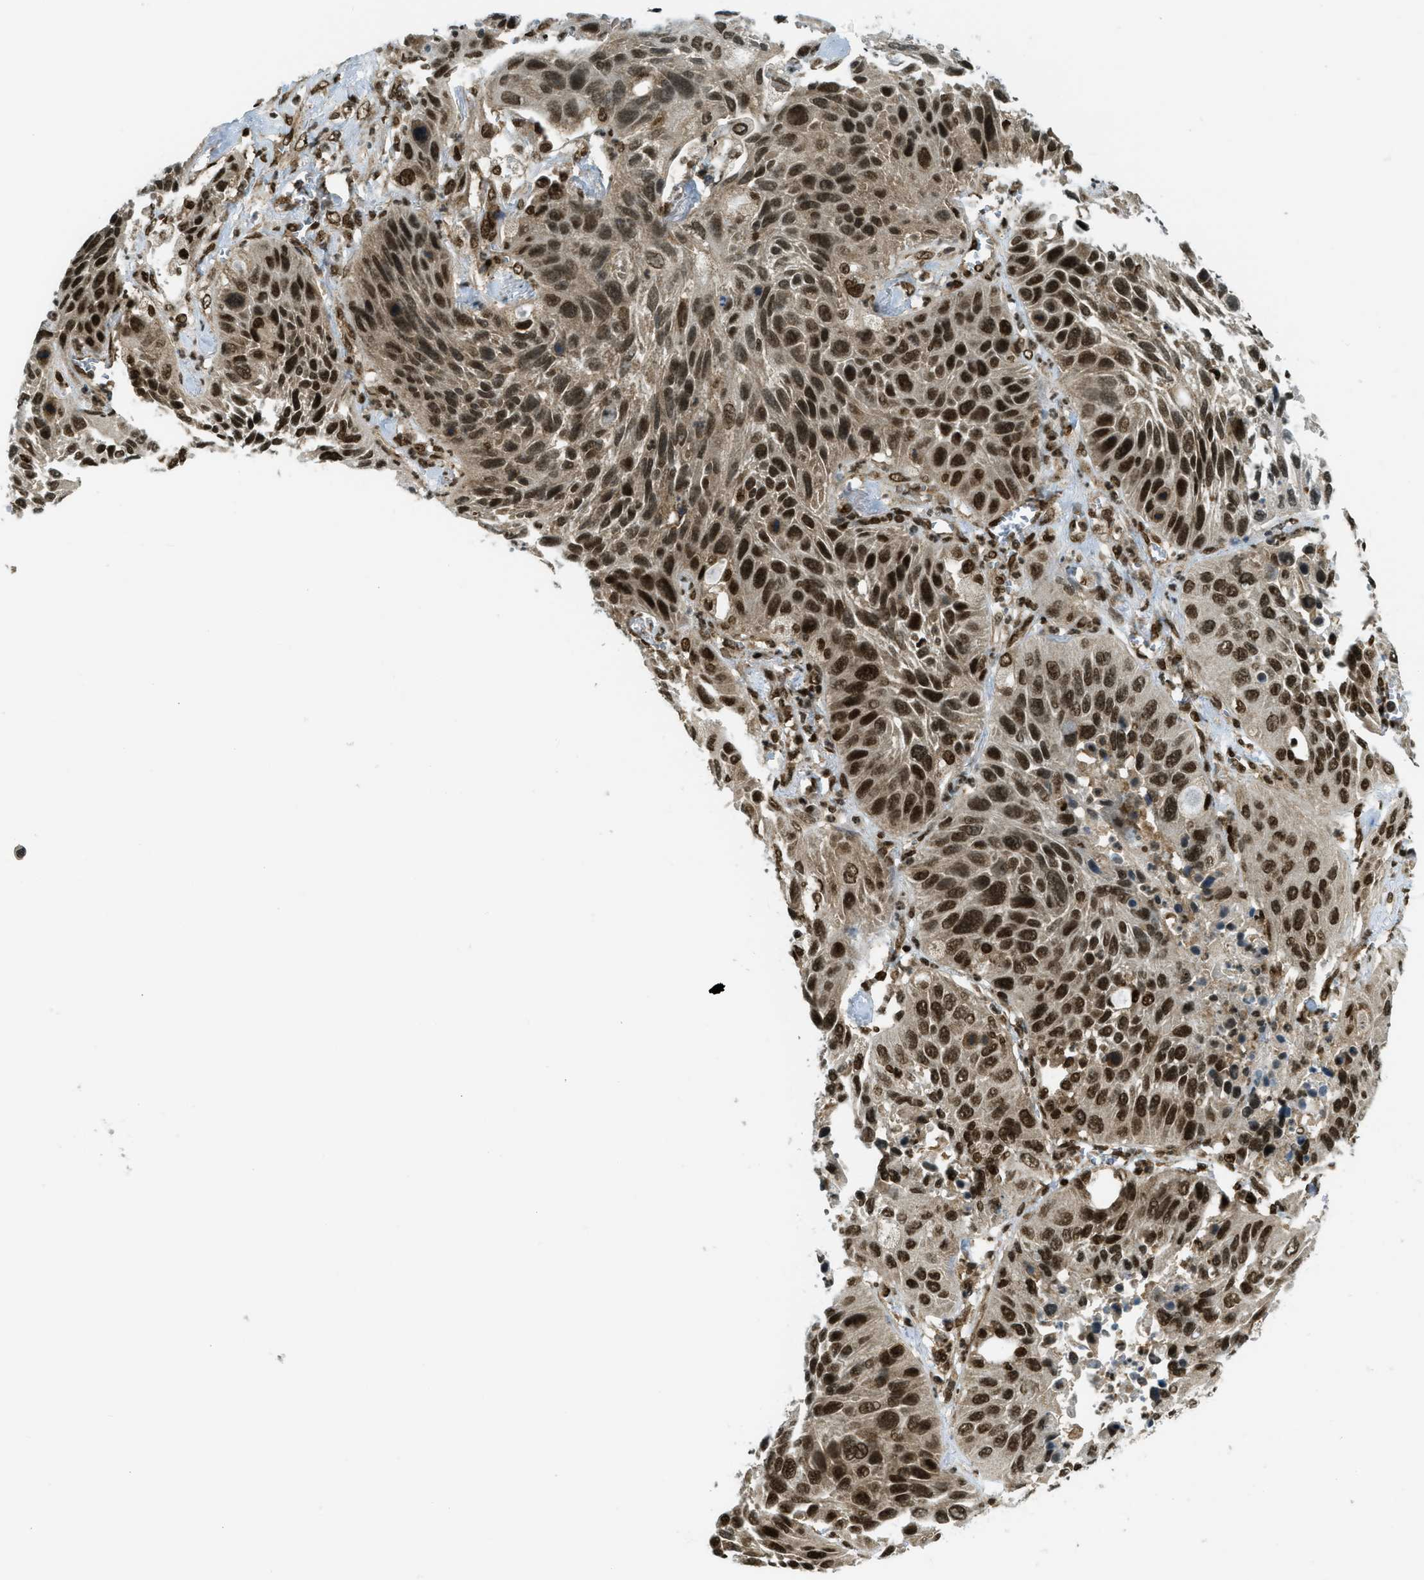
{"staining": {"intensity": "strong", "quantity": ">75%", "location": "nuclear"}, "tissue": "lung cancer", "cell_type": "Tumor cells", "image_type": "cancer", "snomed": [{"axis": "morphology", "description": "Squamous cell carcinoma, NOS"}, {"axis": "topography", "description": "Lung"}], "caption": "This micrograph exhibits squamous cell carcinoma (lung) stained with IHC to label a protein in brown. The nuclear of tumor cells show strong positivity for the protein. Nuclei are counter-stained blue.", "gene": "TNPO1", "patient": {"sex": "female", "age": 76}}